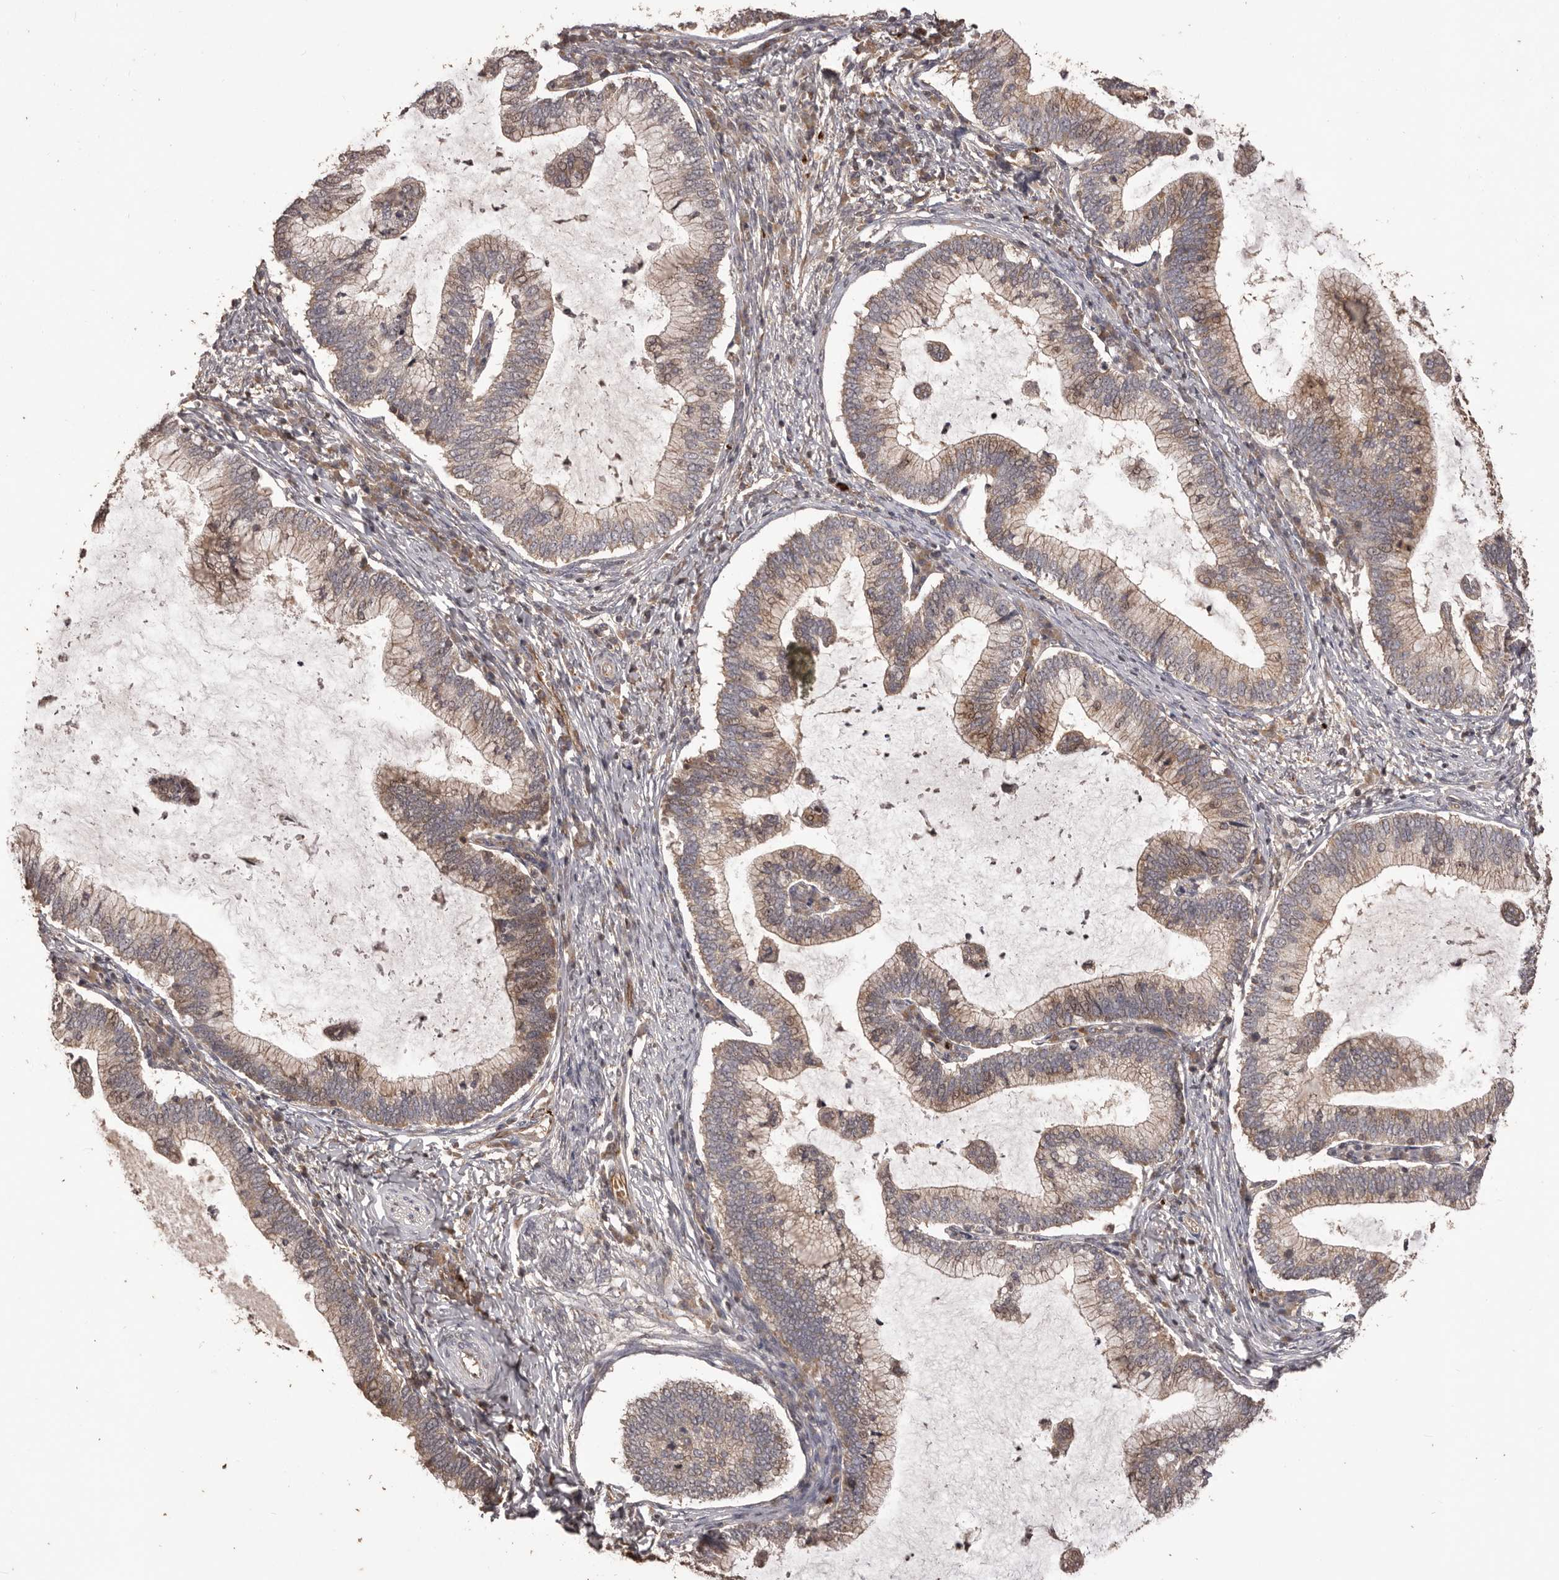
{"staining": {"intensity": "weak", "quantity": ">75%", "location": "cytoplasmic/membranous"}, "tissue": "cervical cancer", "cell_type": "Tumor cells", "image_type": "cancer", "snomed": [{"axis": "morphology", "description": "Adenocarcinoma, NOS"}, {"axis": "topography", "description": "Cervix"}], "caption": "Cervical cancer (adenocarcinoma) stained with a protein marker reveals weak staining in tumor cells.", "gene": "QRSL1", "patient": {"sex": "female", "age": 36}}